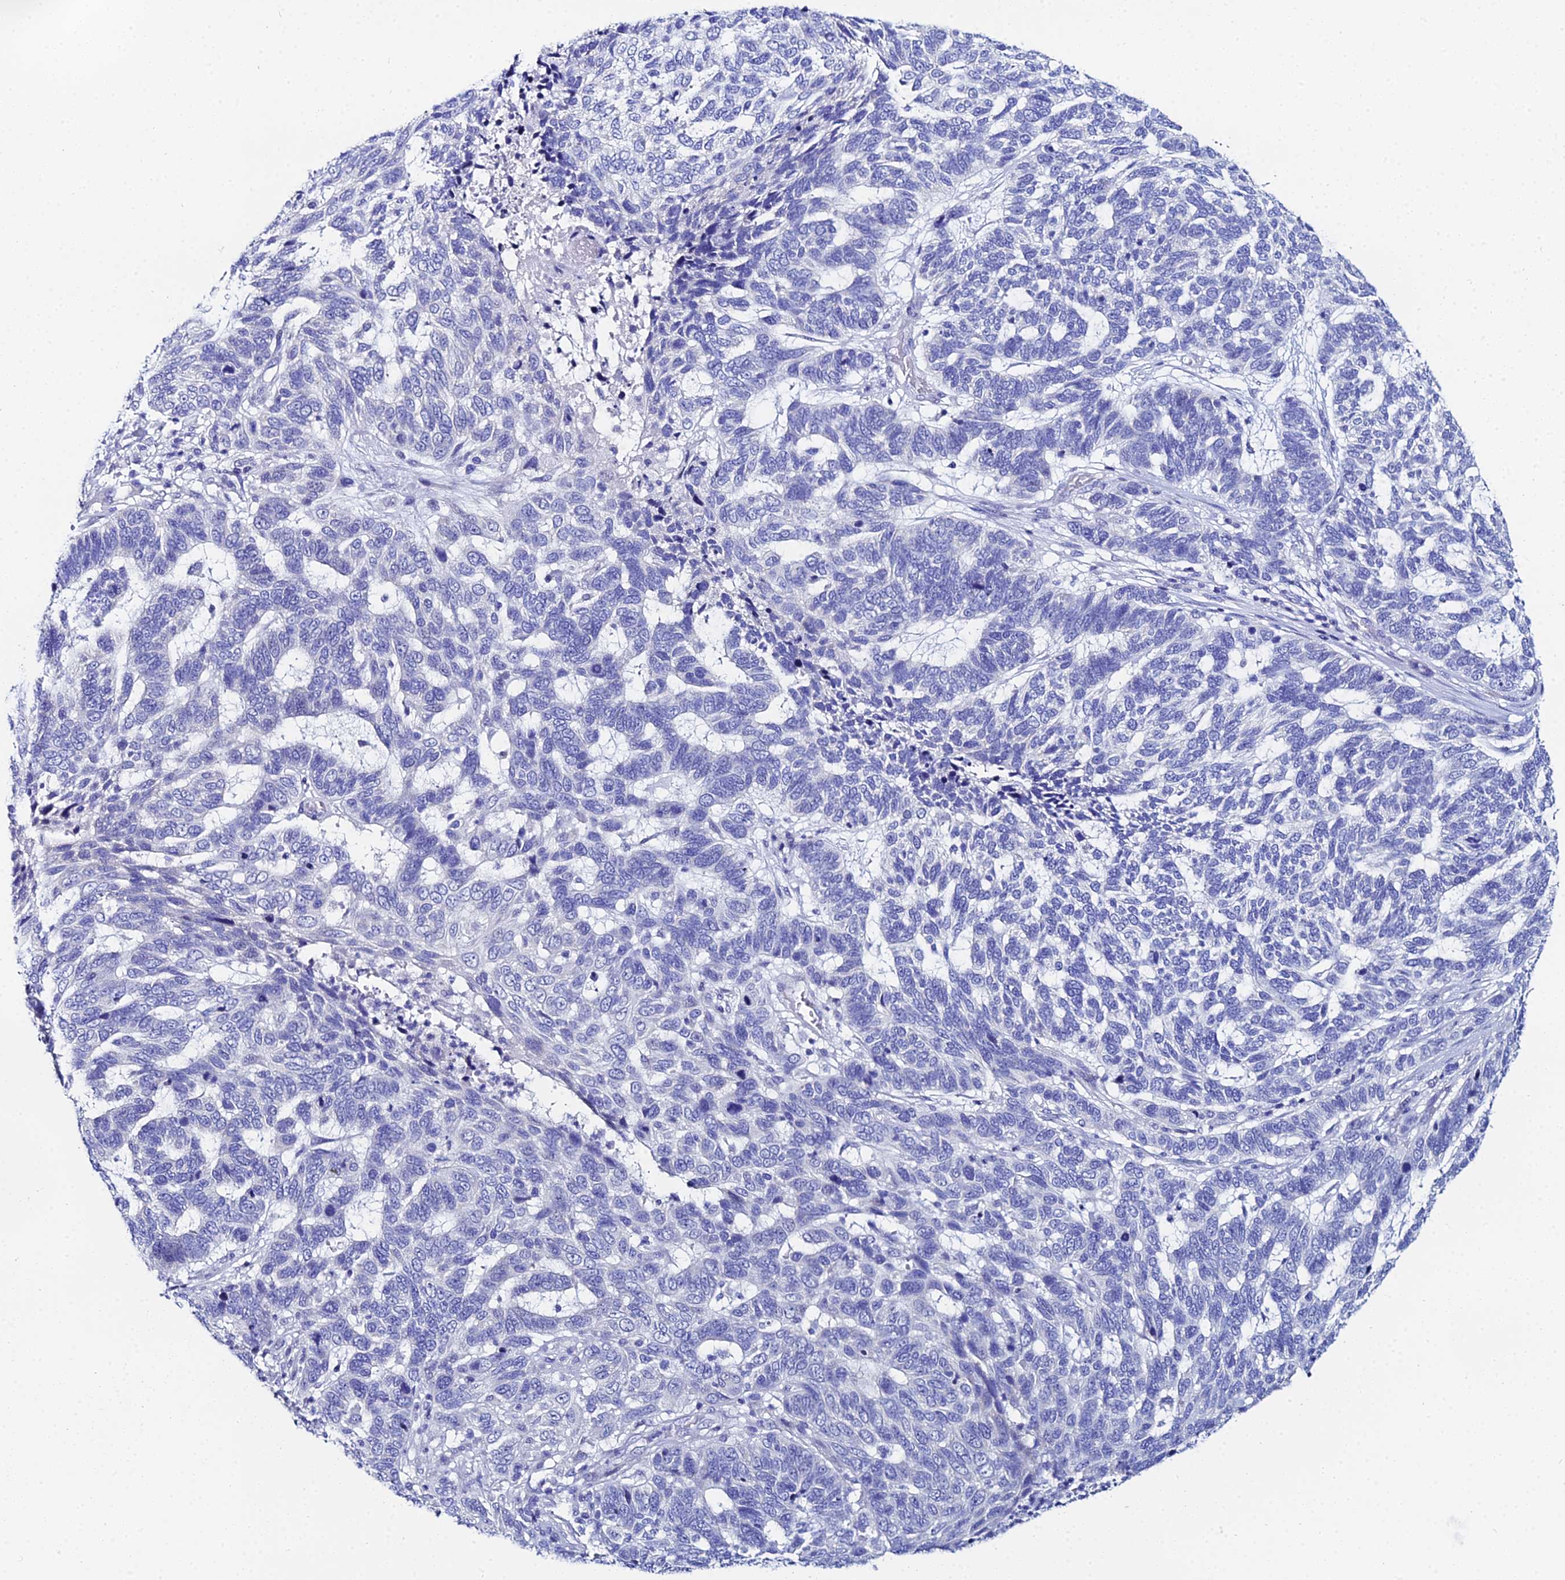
{"staining": {"intensity": "negative", "quantity": "none", "location": "none"}, "tissue": "skin cancer", "cell_type": "Tumor cells", "image_type": "cancer", "snomed": [{"axis": "morphology", "description": "Basal cell carcinoma"}, {"axis": "topography", "description": "Skin"}], "caption": "Skin cancer (basal cell carcinoma) was stained to show a protein in brown. There is no significant positivity in tumor cells. The staining is performed using DAB brown chromogen with nuclei counter-stained in using hematoxylin.", "gene": "OCM", "patient": {"sex": "female", "age": 65}}